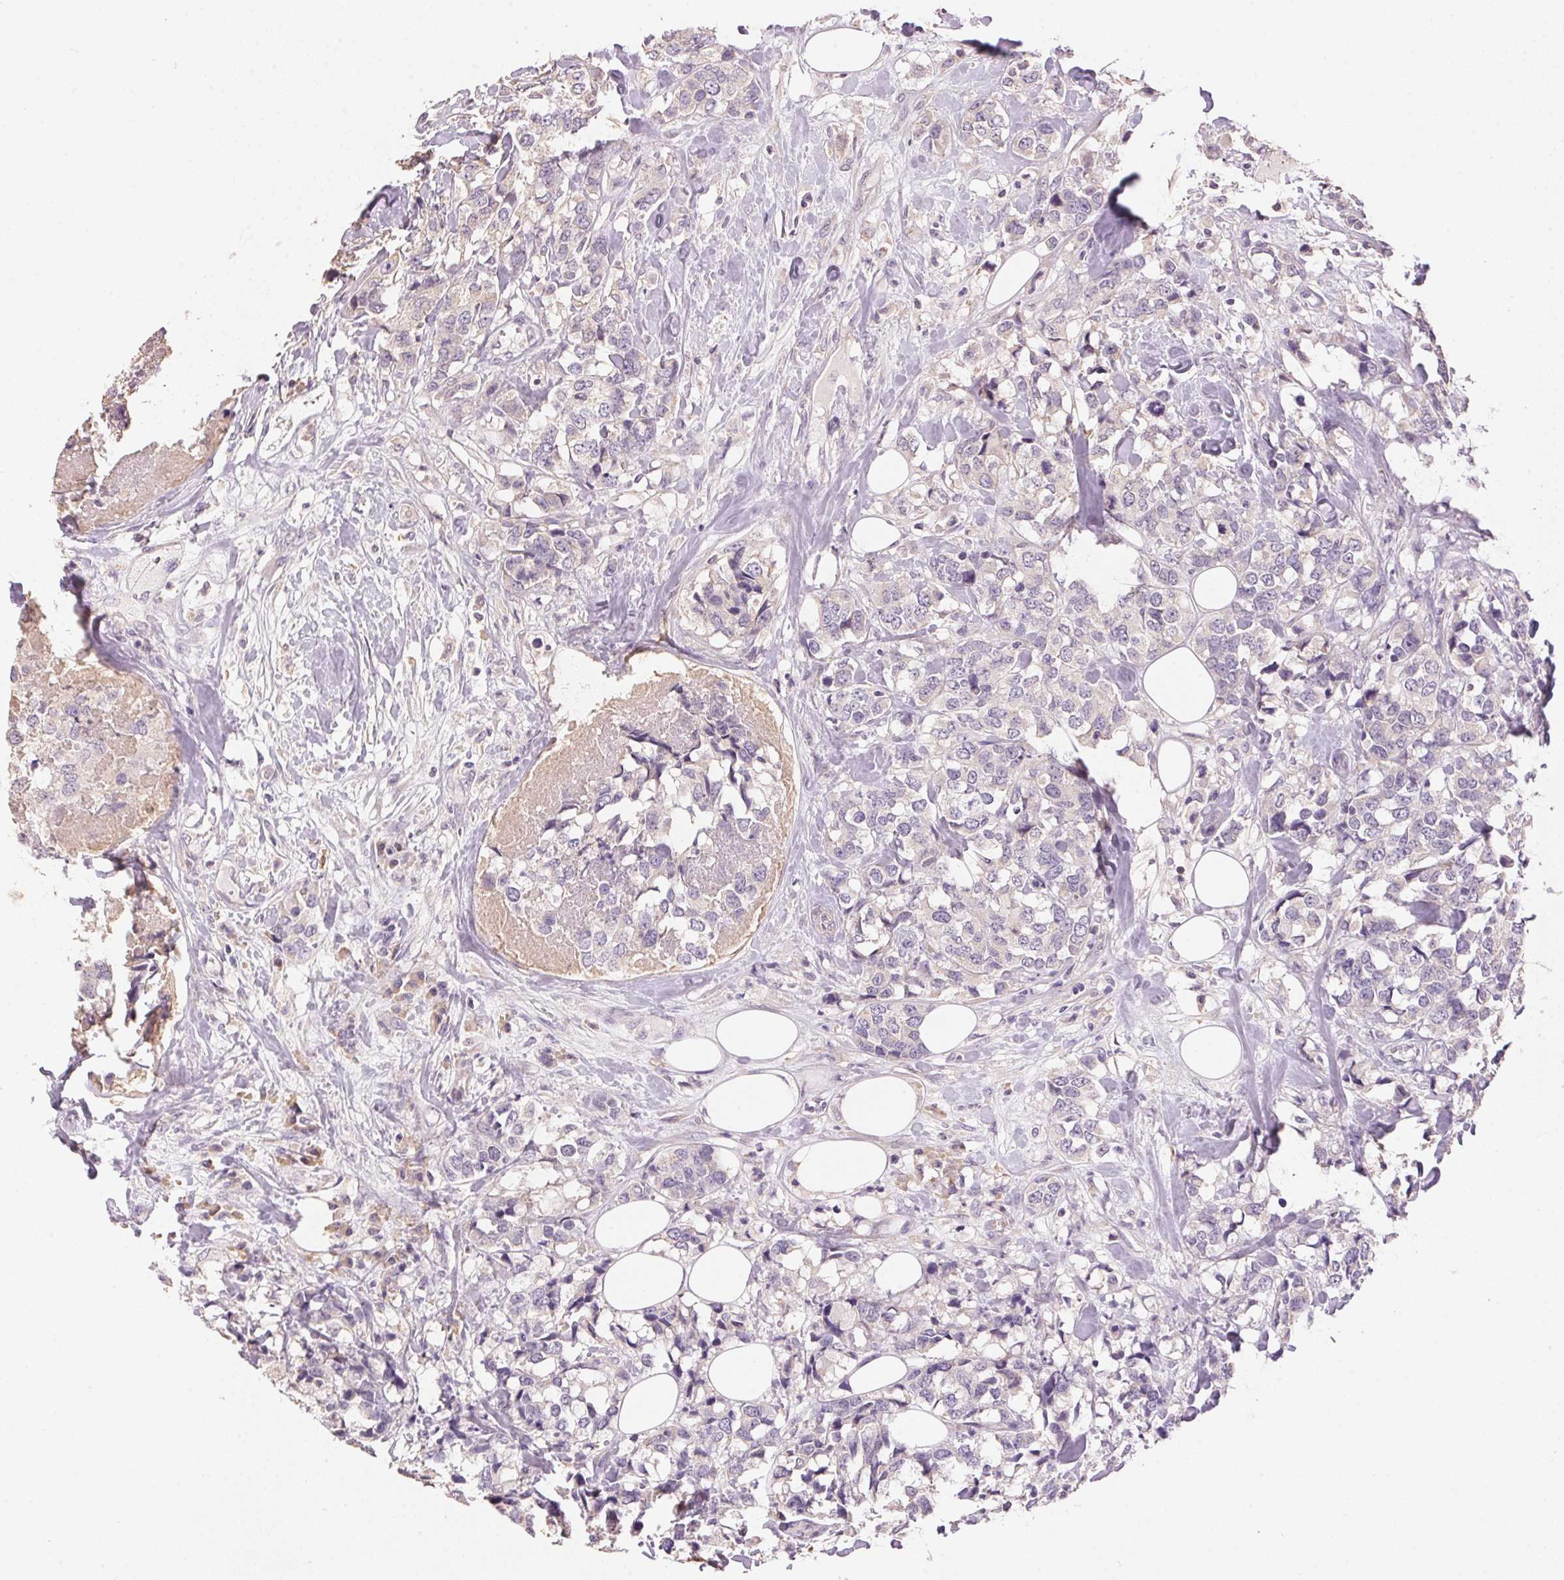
{"staining": {"intensity": "negative", "quantity": "none", "location": "none"}, "tissue": "breast cancer", "cell_type": "Tumor cells", "image_type": "cancer", "snomed": [{"axis": "morphology", "description": "Lobular carcinoma"}, {"axis": "topography", "description": "Breast"}], "caption": "This is a micrograph of IHC staining of breast cancer, which shows no expression in tumor cells. (DAB (3,3'-diaminobenzidine) IHC visualized using brightfield microscopy, high magnification).", "gene": "LYZL6", "patient": {"sex": "female", "age": 59}}